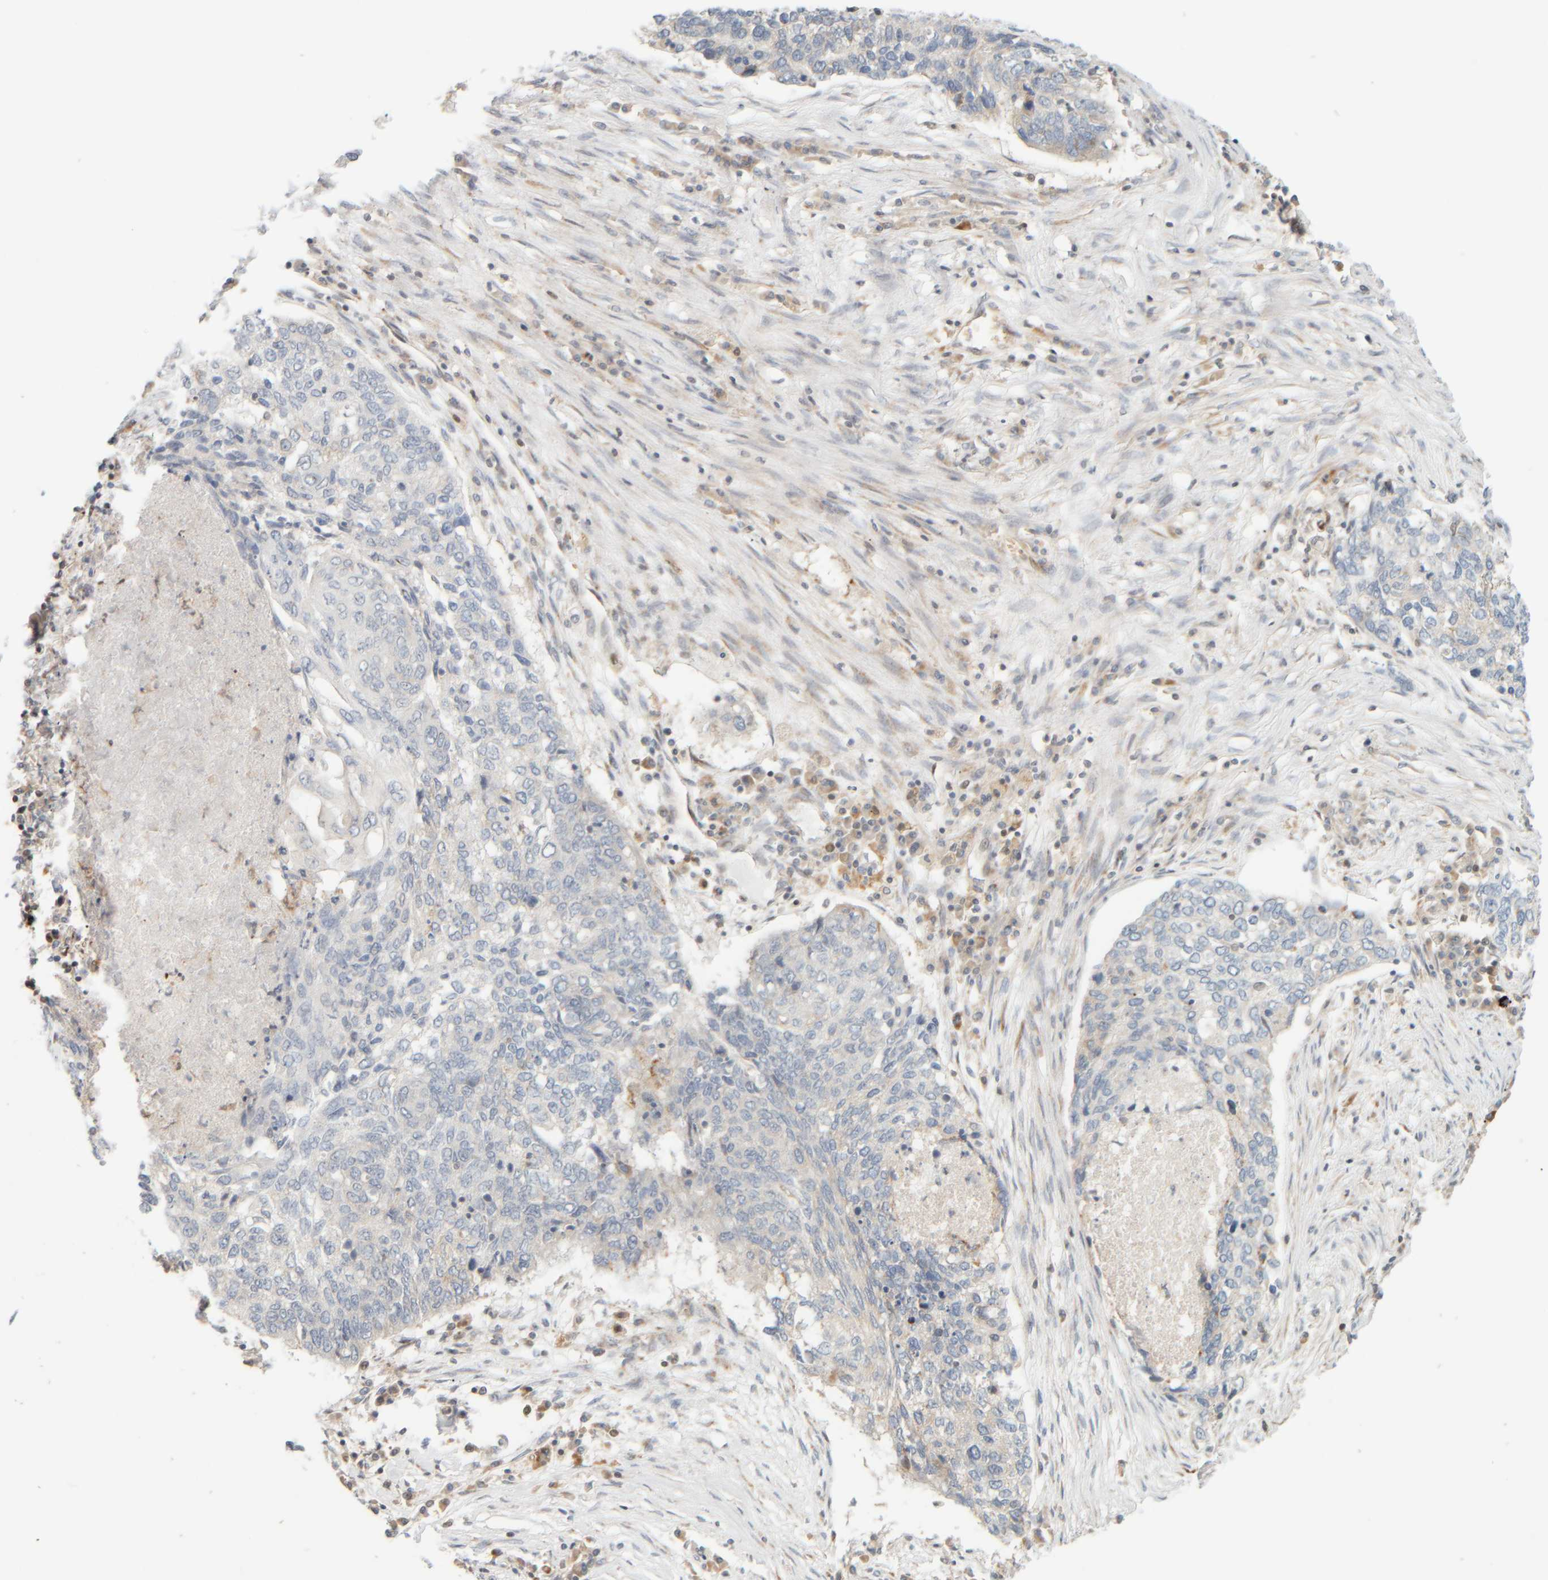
{"staining": {"intensity": "negative", "quantity": "none", "location": "none"}, "tissue": "lung cancer", "cell_type": "Tumor cells", "image_type": "cancer", "snomed": [{"axis": "morphology", "description": "Squamous cell carcinoma, NOS"}, {"axis": "topography", "description": "Lung"}], "caption": "High magnification brightfield microscopy of squamous cell carcinoma (lung) stained with DAB (brown) and counterstained with hematoxylin (blue): tumor cells show no significant staining. (Brightfield microscopy of DAB (3,3'-diaminobenzidine) IHC at high magnification).", "gene": "PTGES3L-AARSD1", "patient": {"sex": "female", "age": 63}}